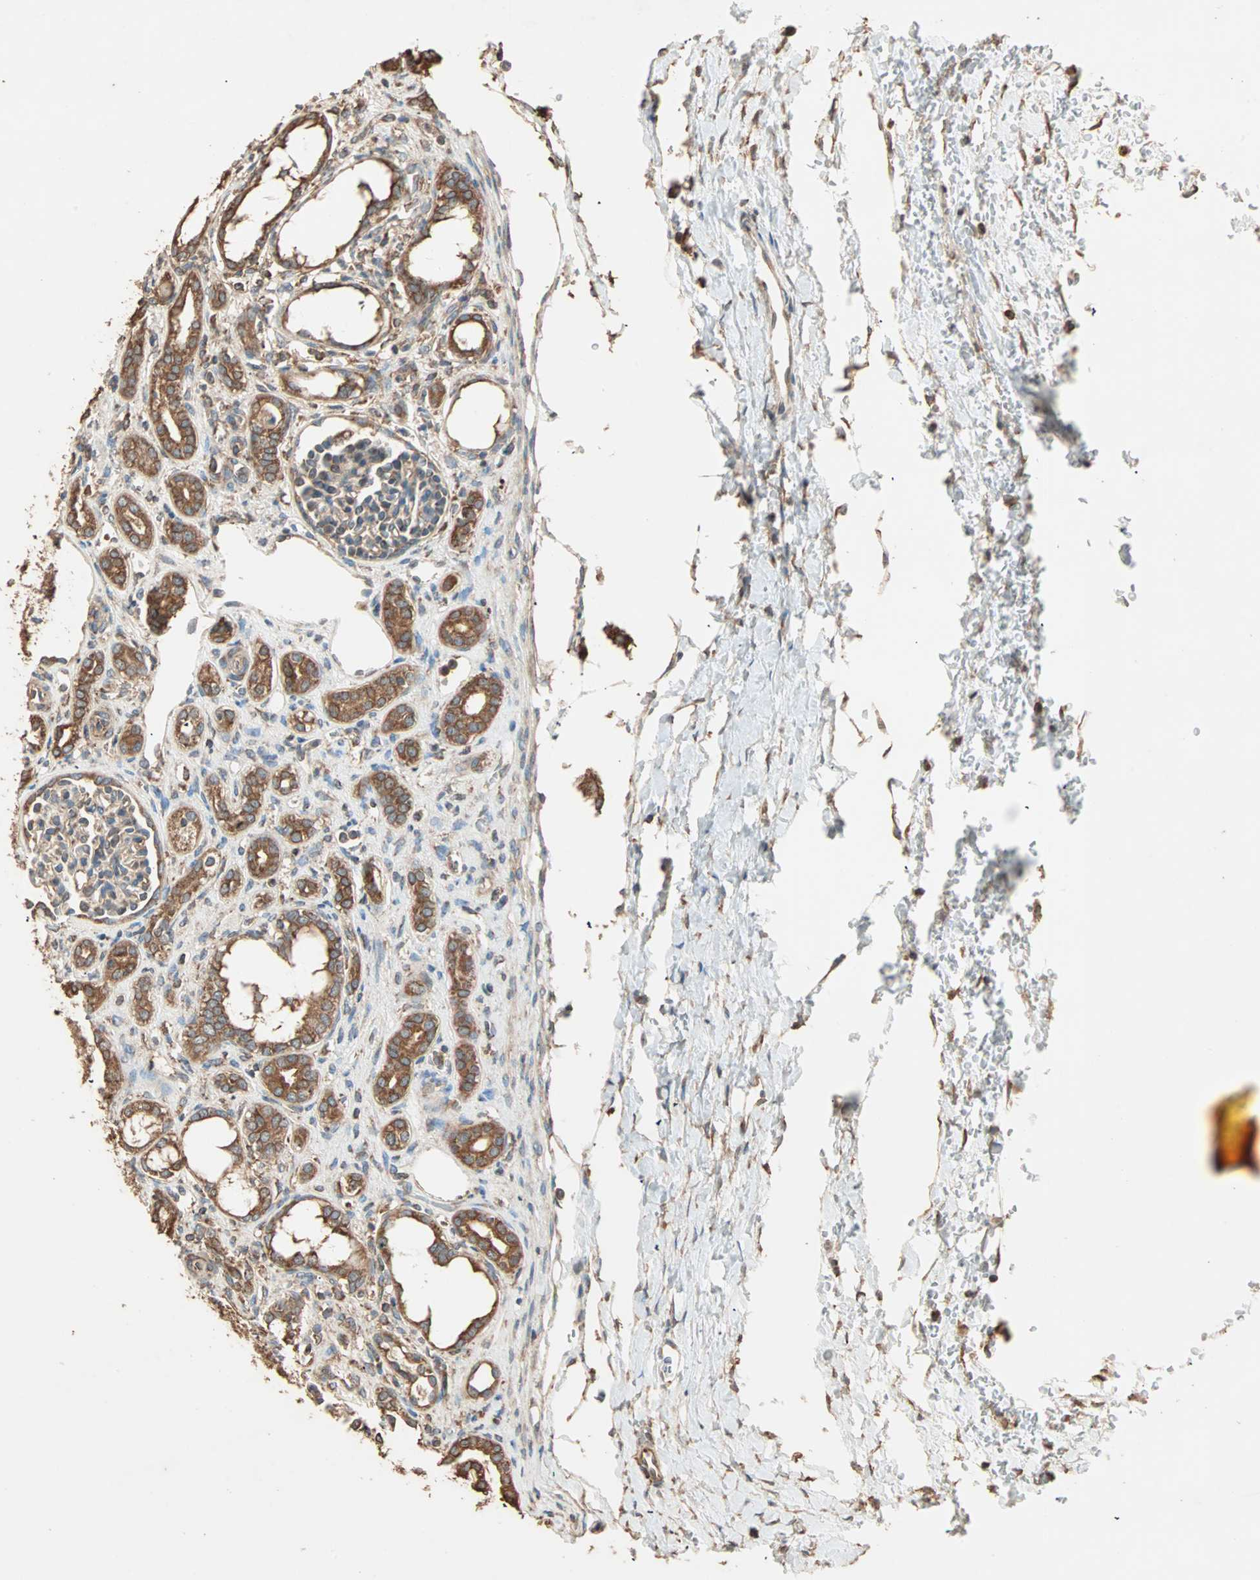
{"staining": {"intensity": "weak", "quantity": "25%-75%", "location": "cytoplasmic/membranous"}, "tissue": "kidney", "cell_type": "Cells in glomeruli", "image_type": "normal", "snomed": [{"axis": "morphology", "description": "Normal tissue, NOS"}, {"axis": "topography", "description": "Kidney"}], "caption": "IHC of unremarkable kidney demonstrates low levels of weak cytoplasmic/membranous expression in about 25%-75% of cells in glomeruli.", "gene": "EIF4G2", "patient": {"sex": "male", "age": 7}}